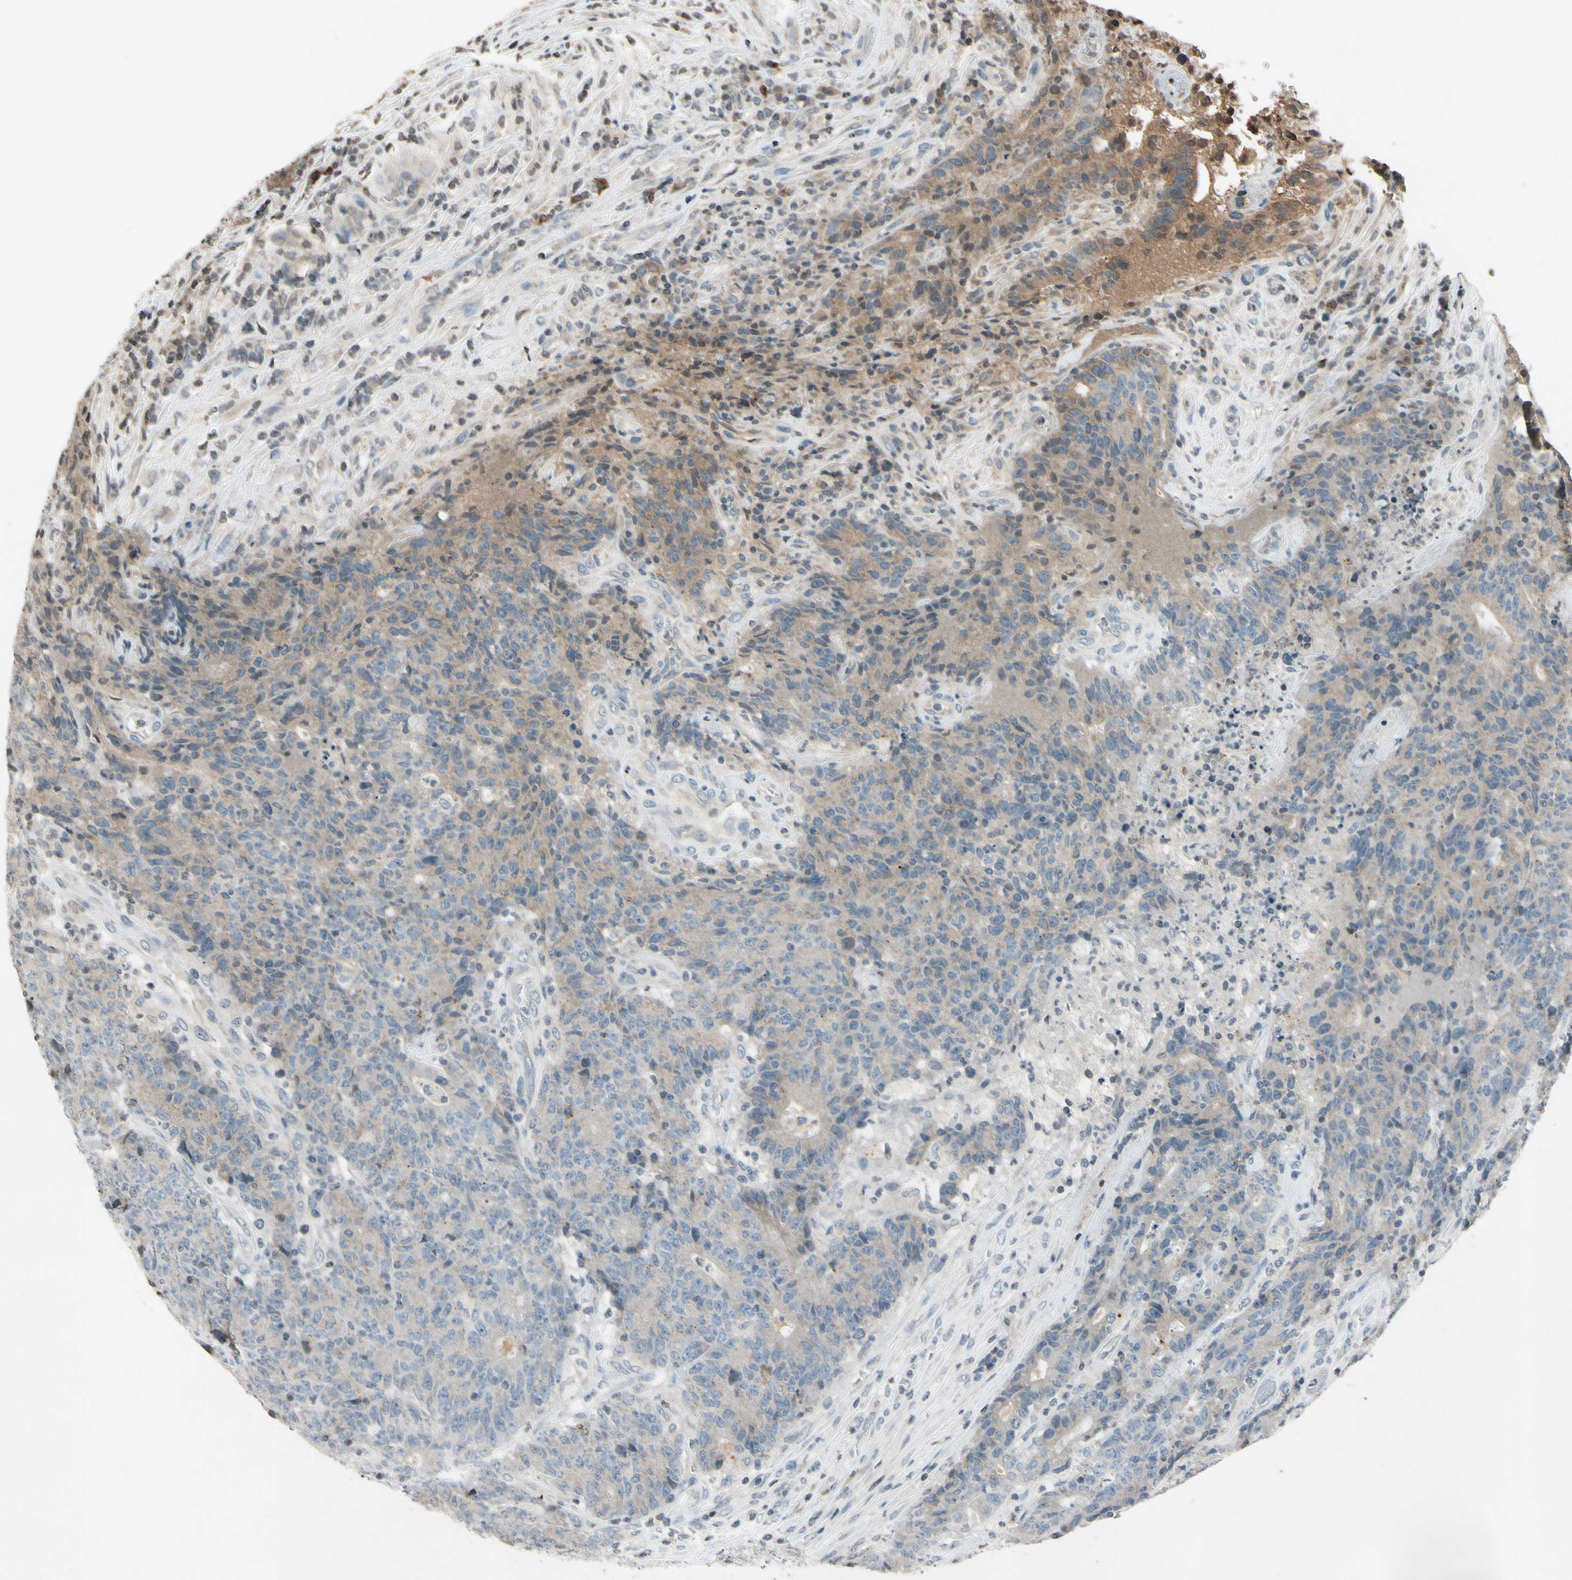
{"staining": {"intensity": "weak", "quantity": ">75%", "location": "cytoplasmic/membranous"}, "tissue": "colorectal cancer", "cell_type": "Tumor cells", "image_type": "cancer", "snomed": [{"axis": "morphology", "description": "Normal tissue, NOS"}, {"axis": "morphology", "description": "Adenocarcinoma, NOS"}, {"axis": "topography", "description": "Colon"}], "caption": "Brown immunohistochemical staining in human adenocarcinoma (colorectal) reveals weak cytoplasmic/membranous expression in about >75% of tumor cells. (DAB (3,3'-diaminobenzidine) IHC, brown staining for protein, blue staining for nuclei).", "gene": "CLDN11", "patient": {"sex": "female", "age": 75}}